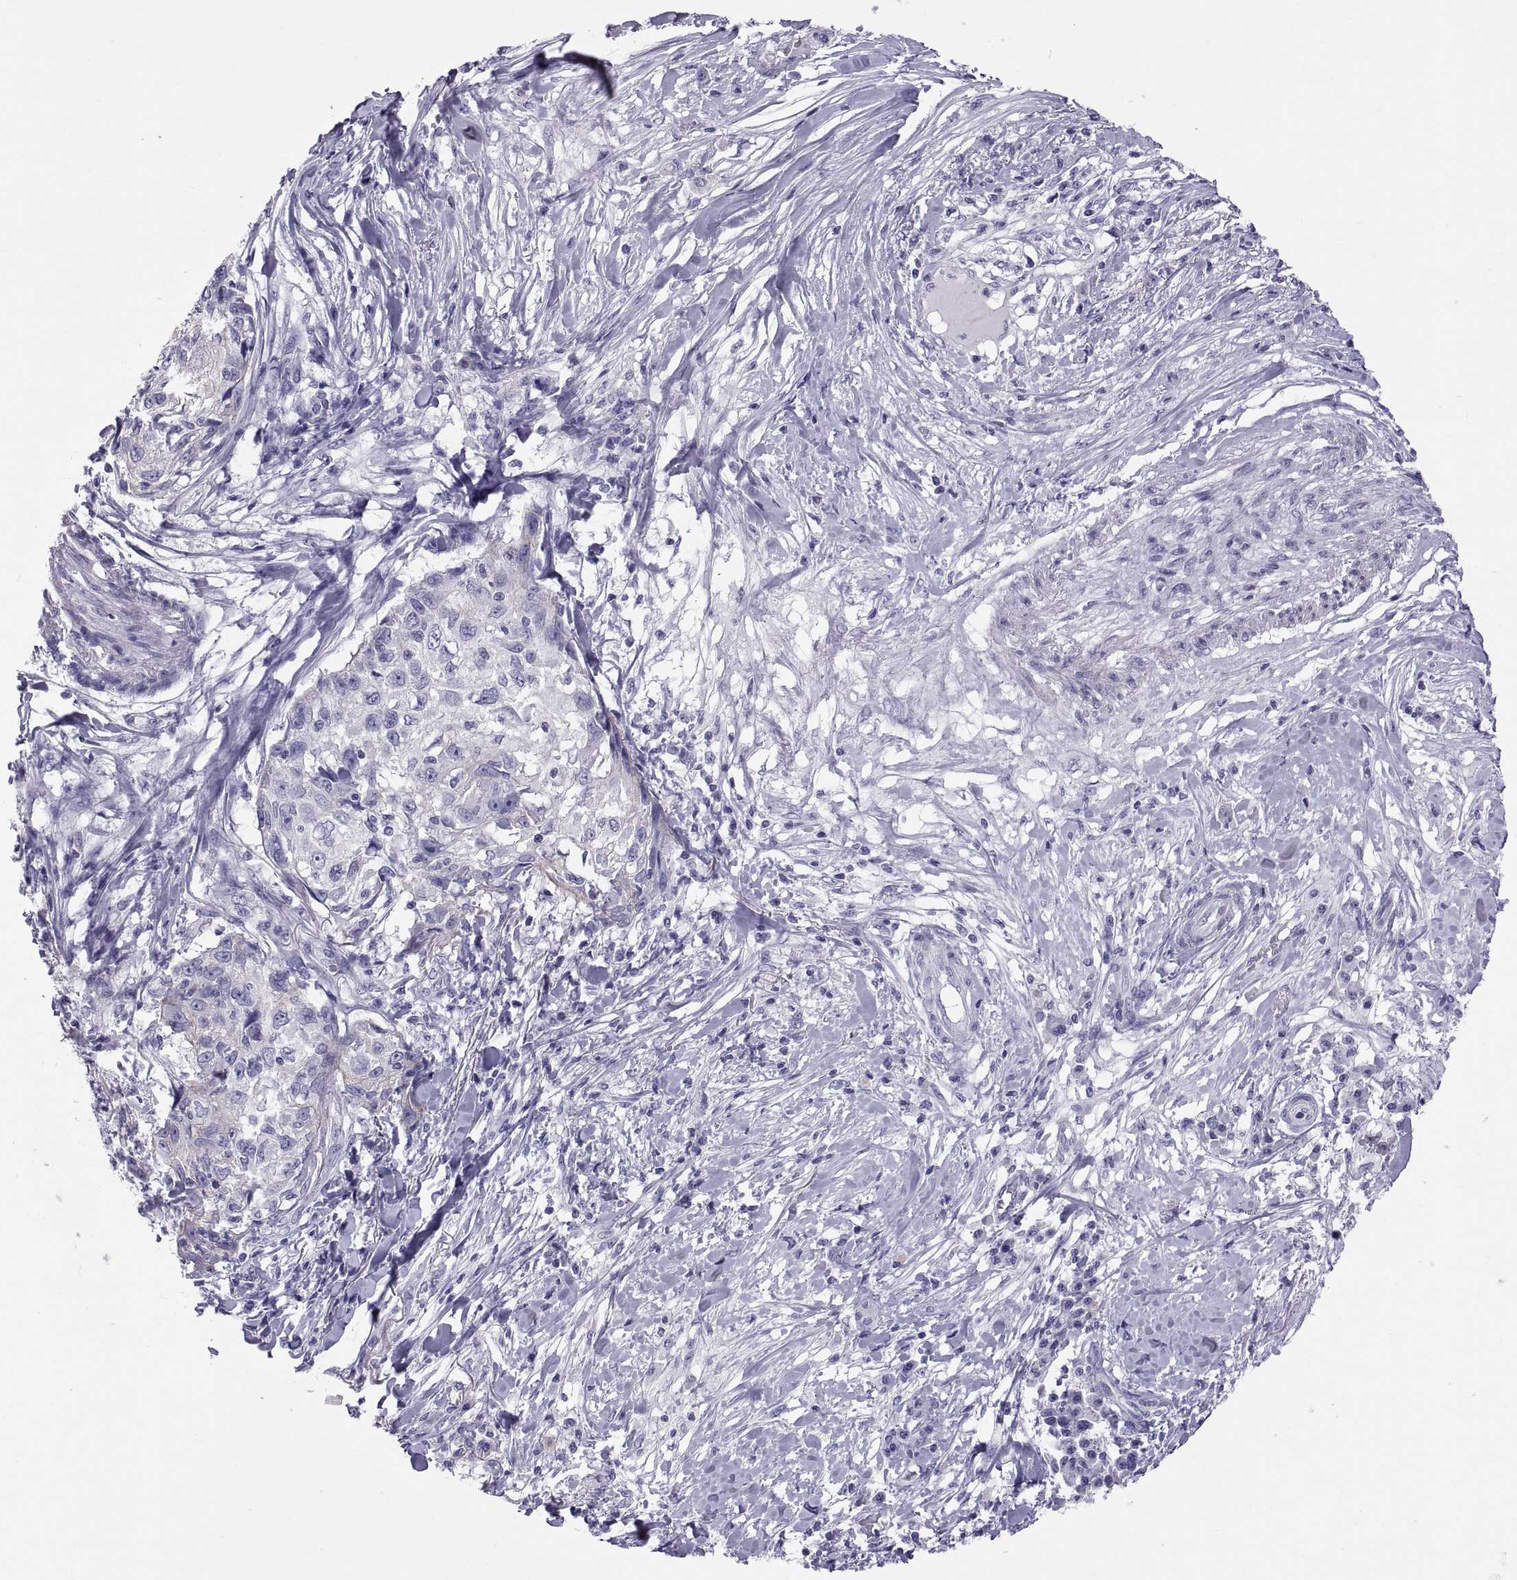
{"staining": {"intensity": "negative", "quantity": "none", "location": "none"}, "tissue": "skin cancer", "cell_type": "Tumor cells", "image_type": "cancer", "snomed": [{"axis": "morphology", "description": "Squamous cell carcinoma, NOS"}, {"axis": "topography", "description": "Skin"}], "caption": "Tumor cells show no significant staining in skin squamous cell carcinoma.", "gene": "RNASE12", "patient": {"sex": "male", "age": 92}}